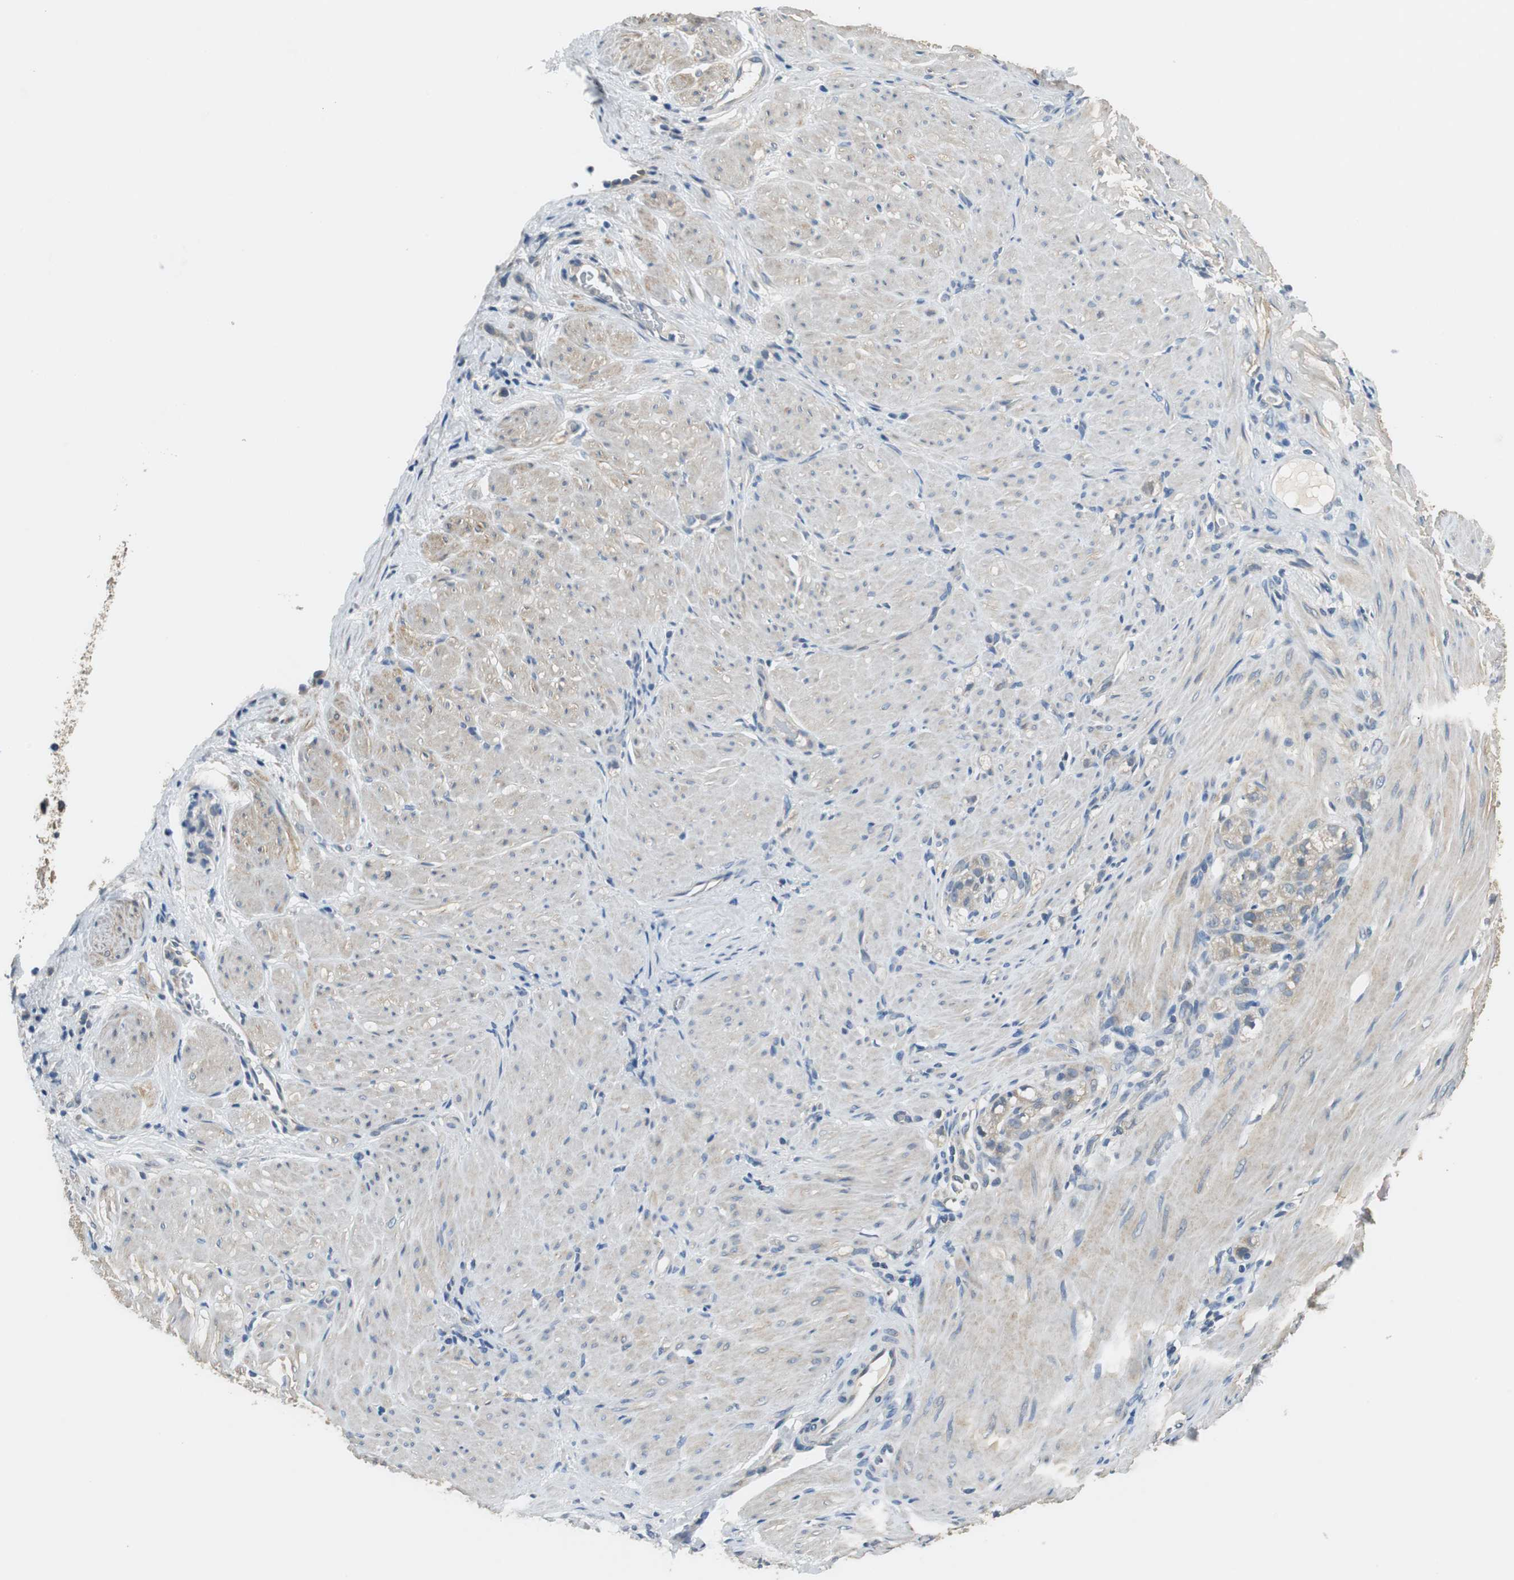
{"staining": {"intensity": "weak", "quantity": ">75%", "location": "cytoplasmic/membranous"}, "tissue": "stomach cancer", "cell_type": "Tumor cells", "image_type": "cancer", "snomed": [{"axis": "morphology", "description": "Adenocarcinoma, NOS"}, {"axis": "topography", "description": "Stomach"}], "caption": "Stomach adenocarcinoma stained with DAB (3,3'-diaminobenzidine) immunohistochemistry reveals low levels of weak cytoplasmic/membranous positivity in approximately >75% of tumor cells.", "gene": "FADS2", "patient": {"sex": "male", "age": 82}}